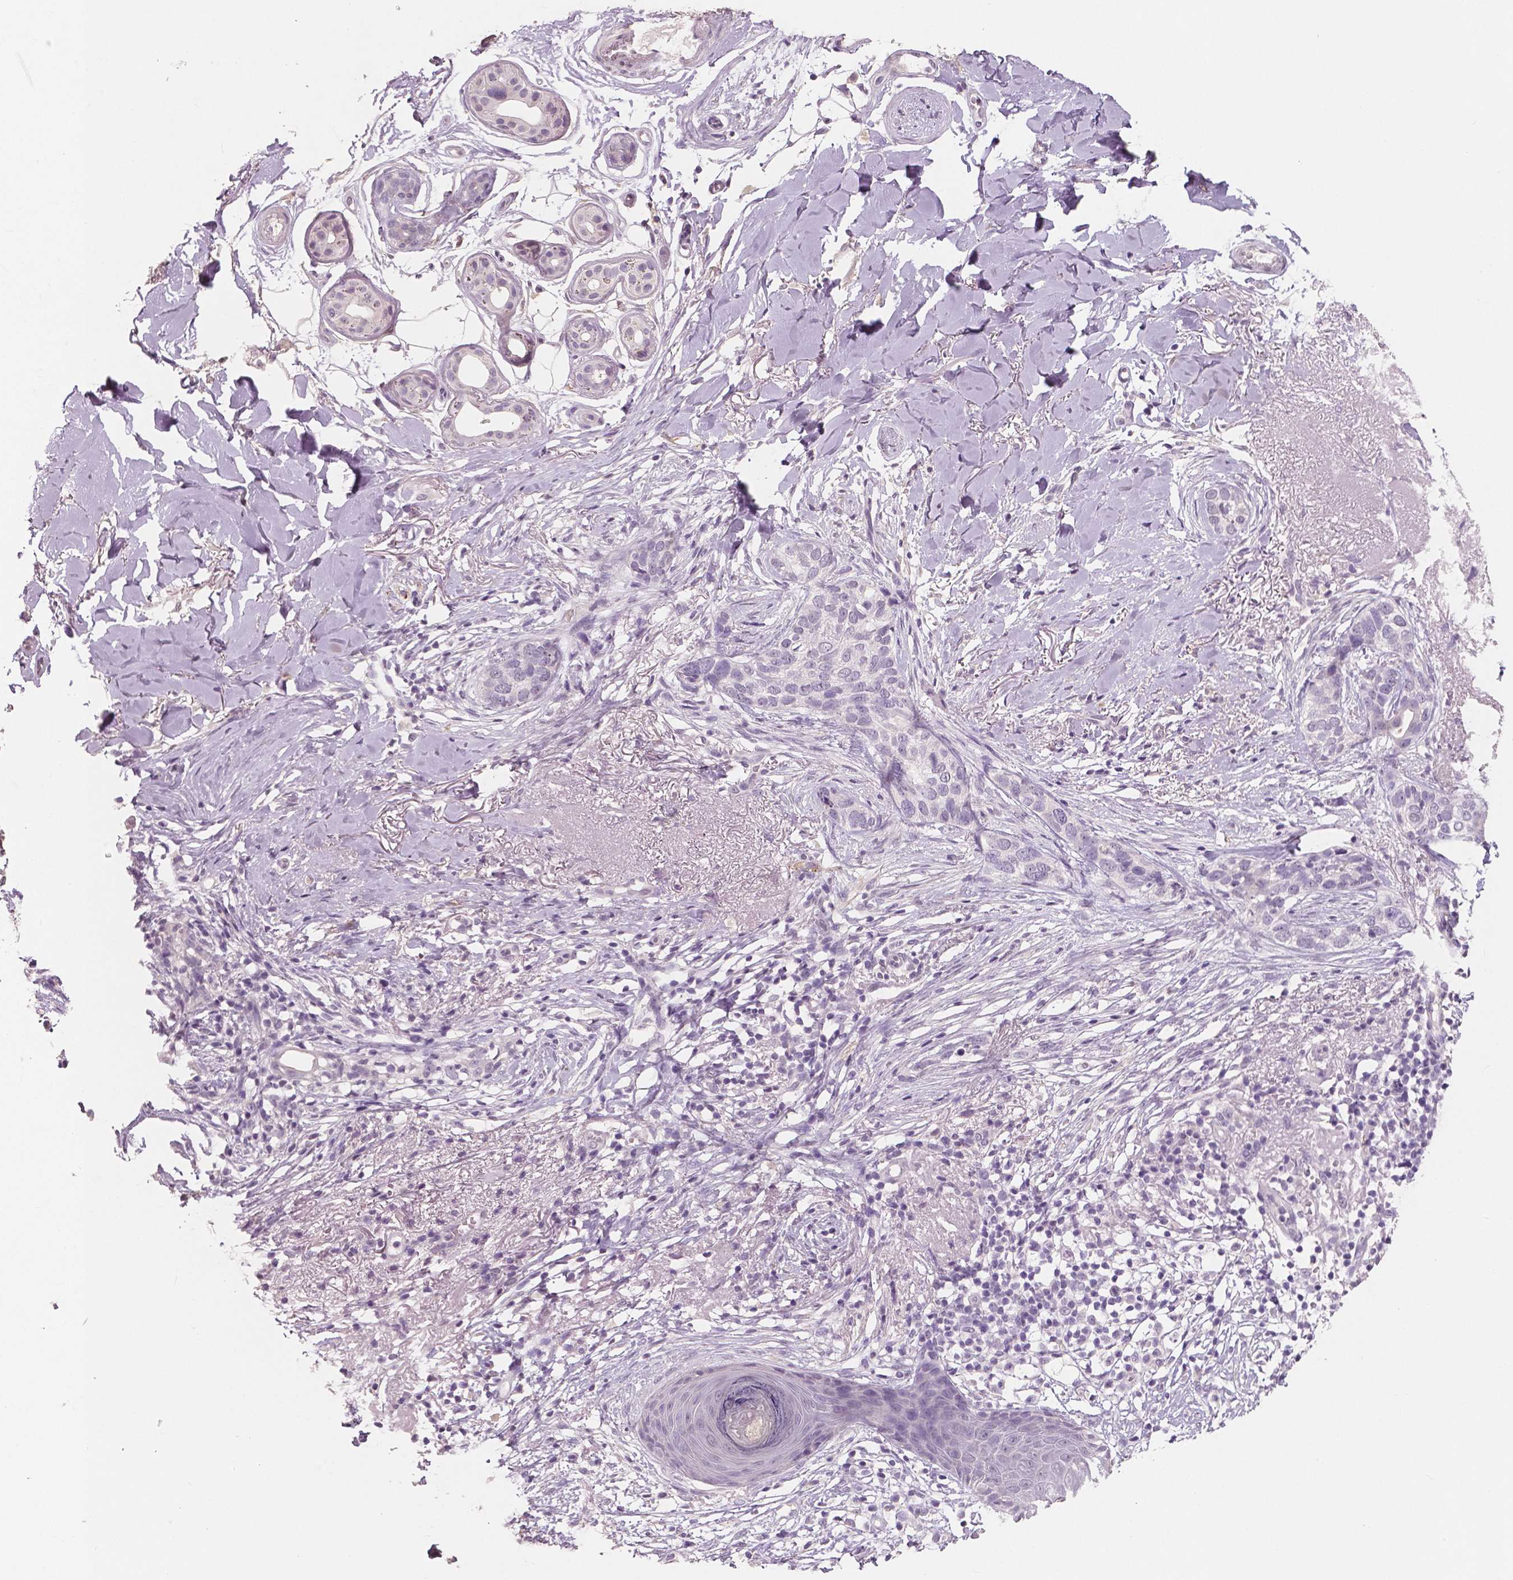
{"staining": {"intensity": "negative", "quantity": "none", "location": "none"}, "tissue": "skin cancer", "cell_type": "Tumor cells", "image_type": "cancer", "snomed": [{"axis": "morphology", "description": "Normal tissue, NOS"}, {"axis": "morphology", "description": "Basal cell carcinoma"}, {"axis": "topography", "description": "Skin"}], "caption": "This micrograph is of skin basal cell carcinoma stained with immunohistochemistry to label a protein in brown with the nuclei are counter-stained blue. There is no positivity in tumor cells.", "gene": "NECAB1", "patient": {"sex": "male", "age": 84}}